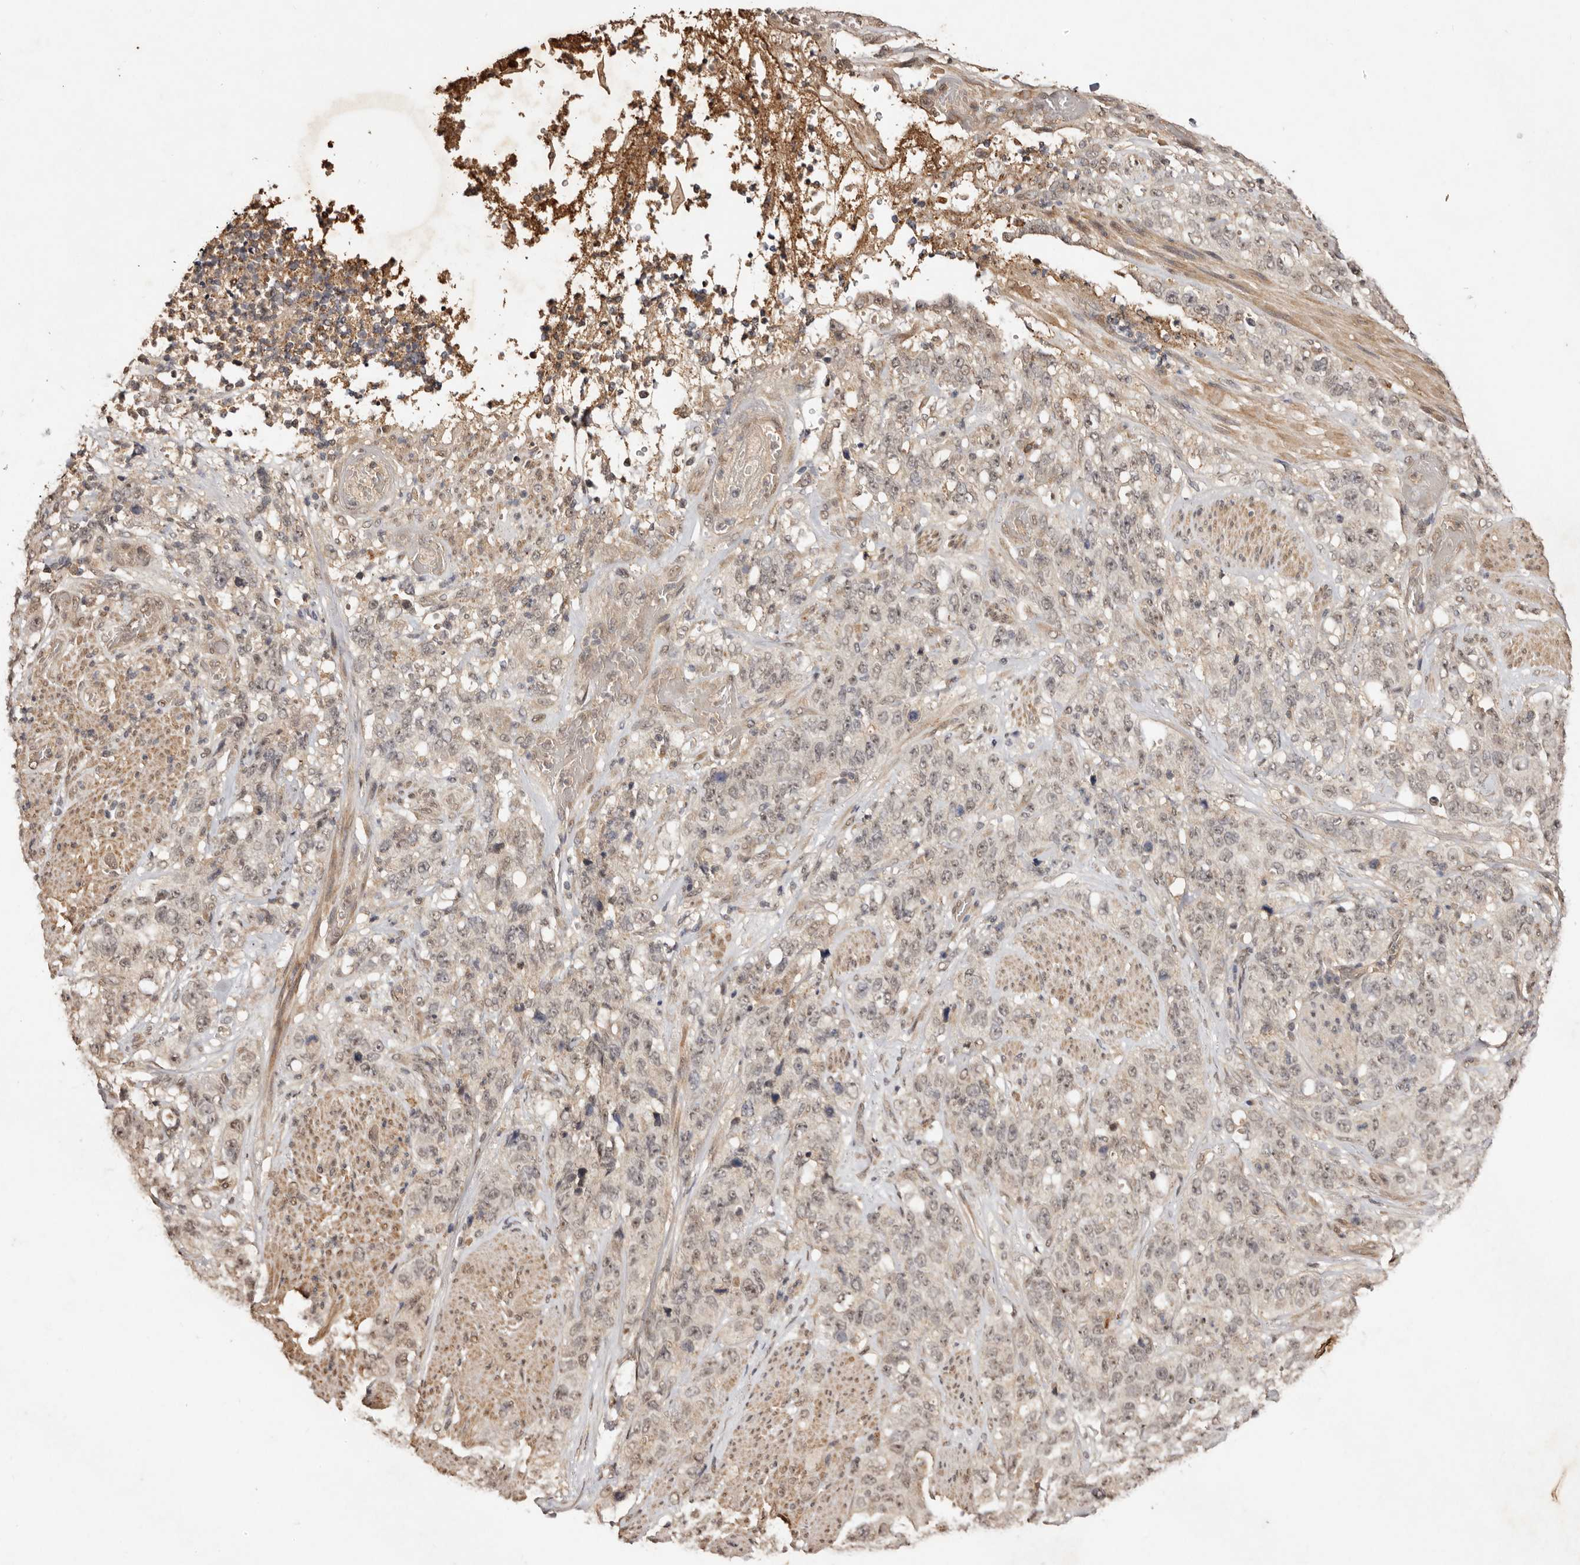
{"staining": {"intensity": "weak", "quantity": "25%-75%", "location": "cytoplasmic/membranous,nuclear"}, "tissue": "stomach cancer", "cell_type": "Tumor cells", "image_type": "cancer", "snomed": [{"axis": "morphology", "description": "Adenocarcinoma, NOS"}, {"axis": "topography", "description": "Stomach"}], "caption": "Brown immunohistochemical staining in adenocarcinoma (stomach) demonstrates weak cytoplasmic/membranous and nuclear expression in about 25%-75% of tumor cells.", "gene": "NOTCH1", "patient": {"sex": "male", "age": 48}}